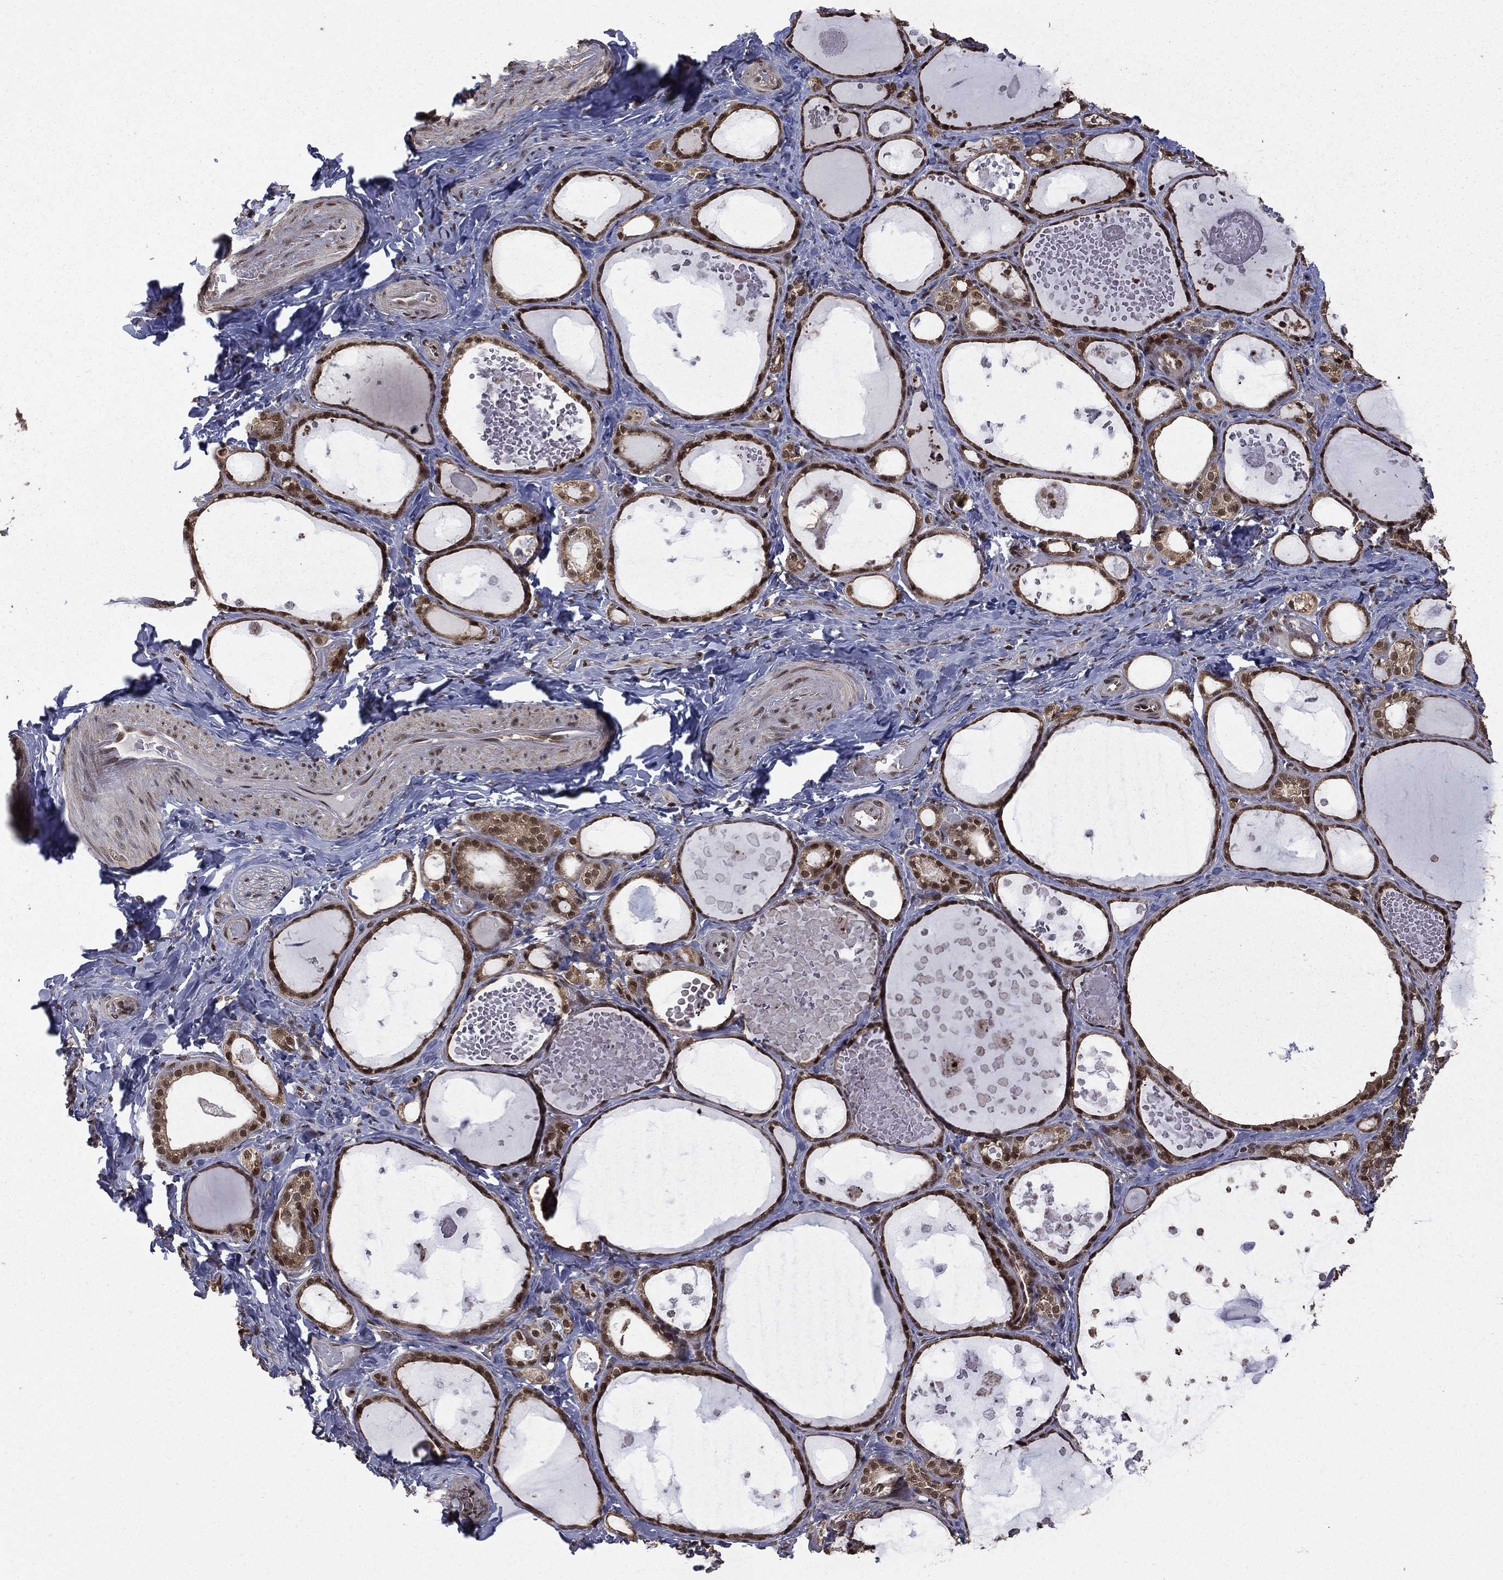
{"staining": {"intensity": "strong", "quantity": "25%-75%", "location": "cytoplasmic/membranous,nuclear"}, "tissue": "thyroid gland", "cell_type": "Glandular cells", "image_type": "normal", "snomed": [{"axis": "morphology", "description": "Normal tissue, NOS"}, {"axis": "topography", "description": "Thyroid gland"}], "caption": "This is an image of immunohistochemistry staining of unremarkable thyroid gland, which shows strong positivity in the cytoplasmic/membranous,nuclear of glandular cells.", "gene": "JMJD6", "patient": {"sex": "female", "age": 56}}